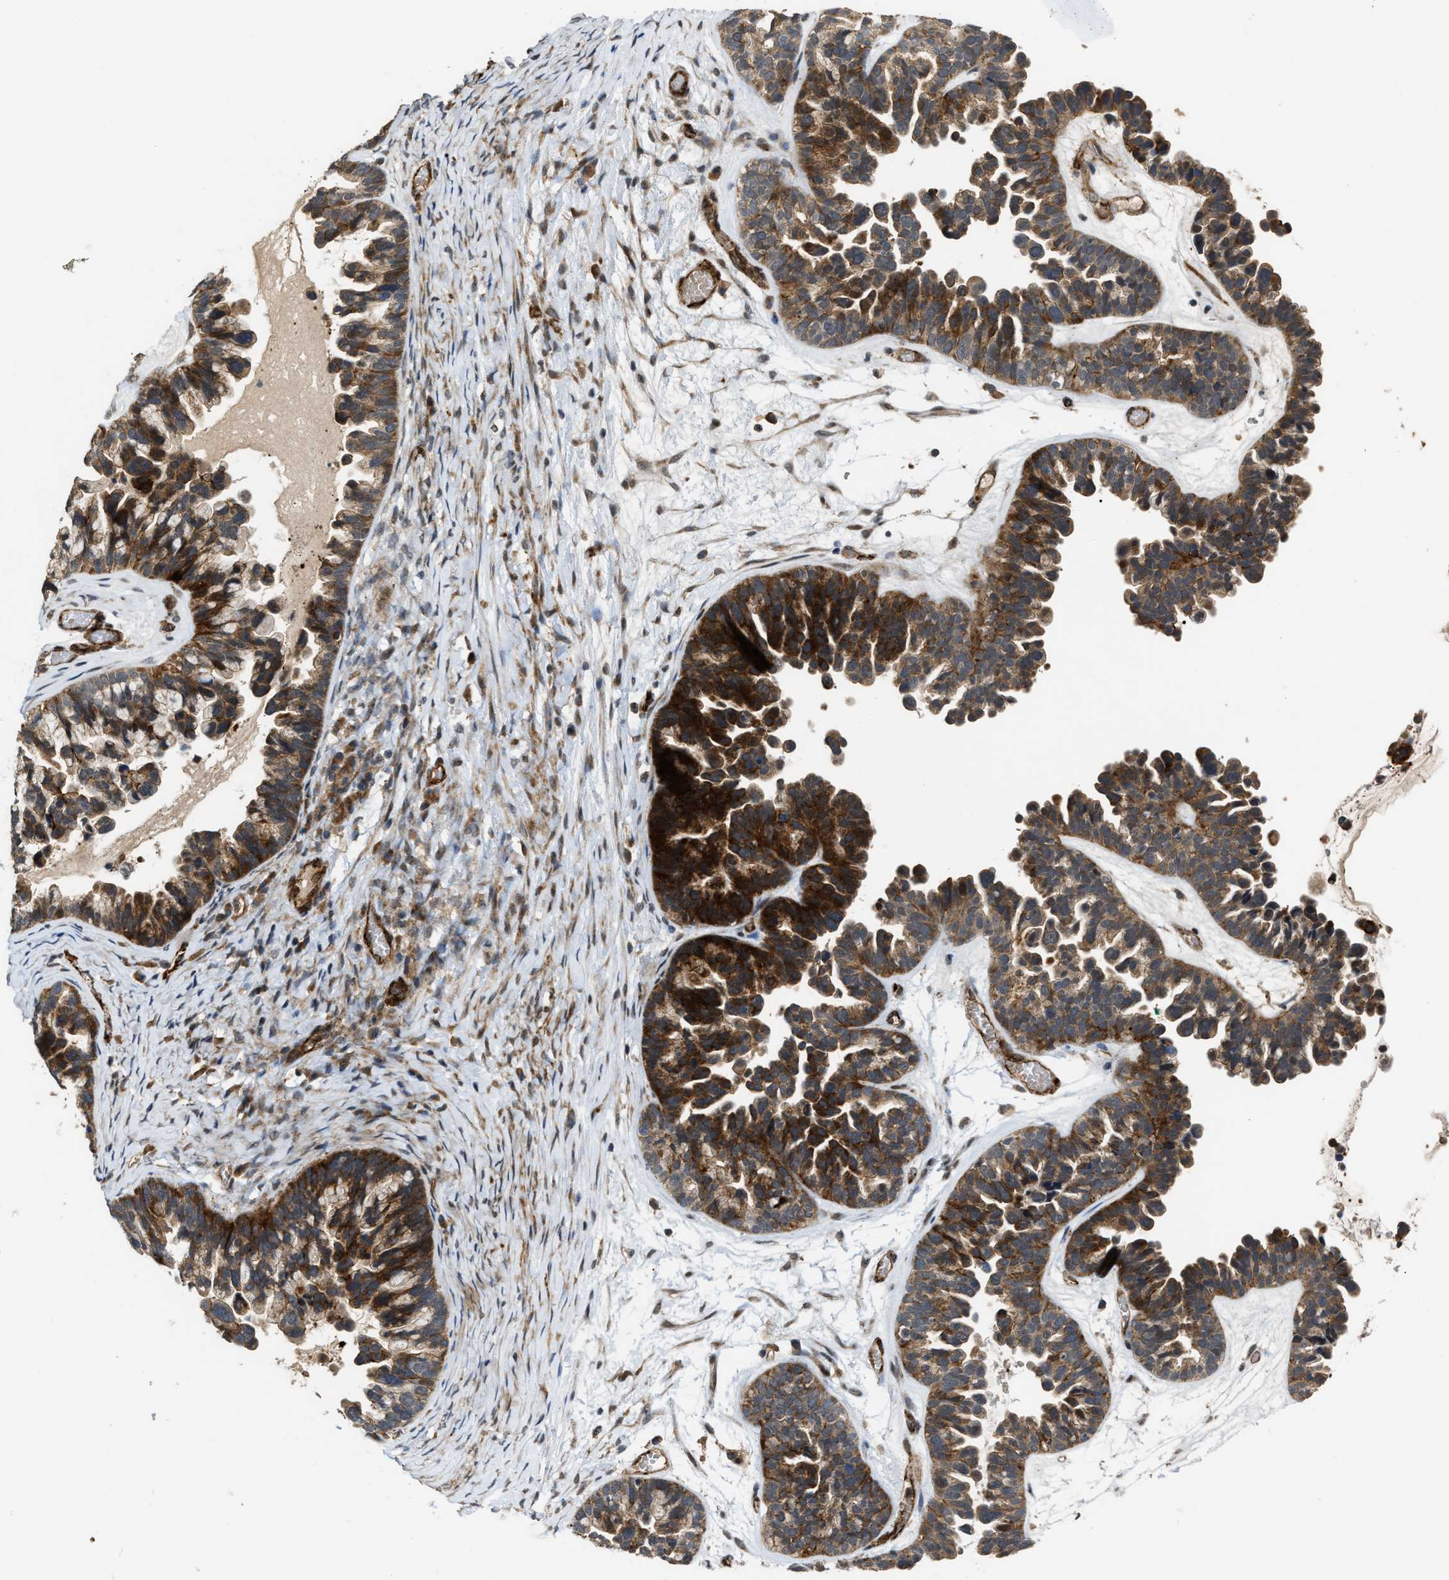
{"staining": {"intensity": "strong", "quantity": ">75%", "location": "cytoplasmic/membranous"}, "tissue": "ovarian cancer", "cell_type": "Tumor cells", "image_type": "cancer", "snomed": [{"axis": "morphology", "description": "Cystadenocarcinoma, serous, NOS"}, {"axis": "topography", "description": "Ovary"}], "caption": "Immunohistochemical staining of ovarian cancer (serous cystadenocarcinoma) shows high levels of strong cytoplasmic/membranous positivity in about >75% of tumor cells.", "gene": "DPF2", "patient": {"sex": "female", "age": 56}}